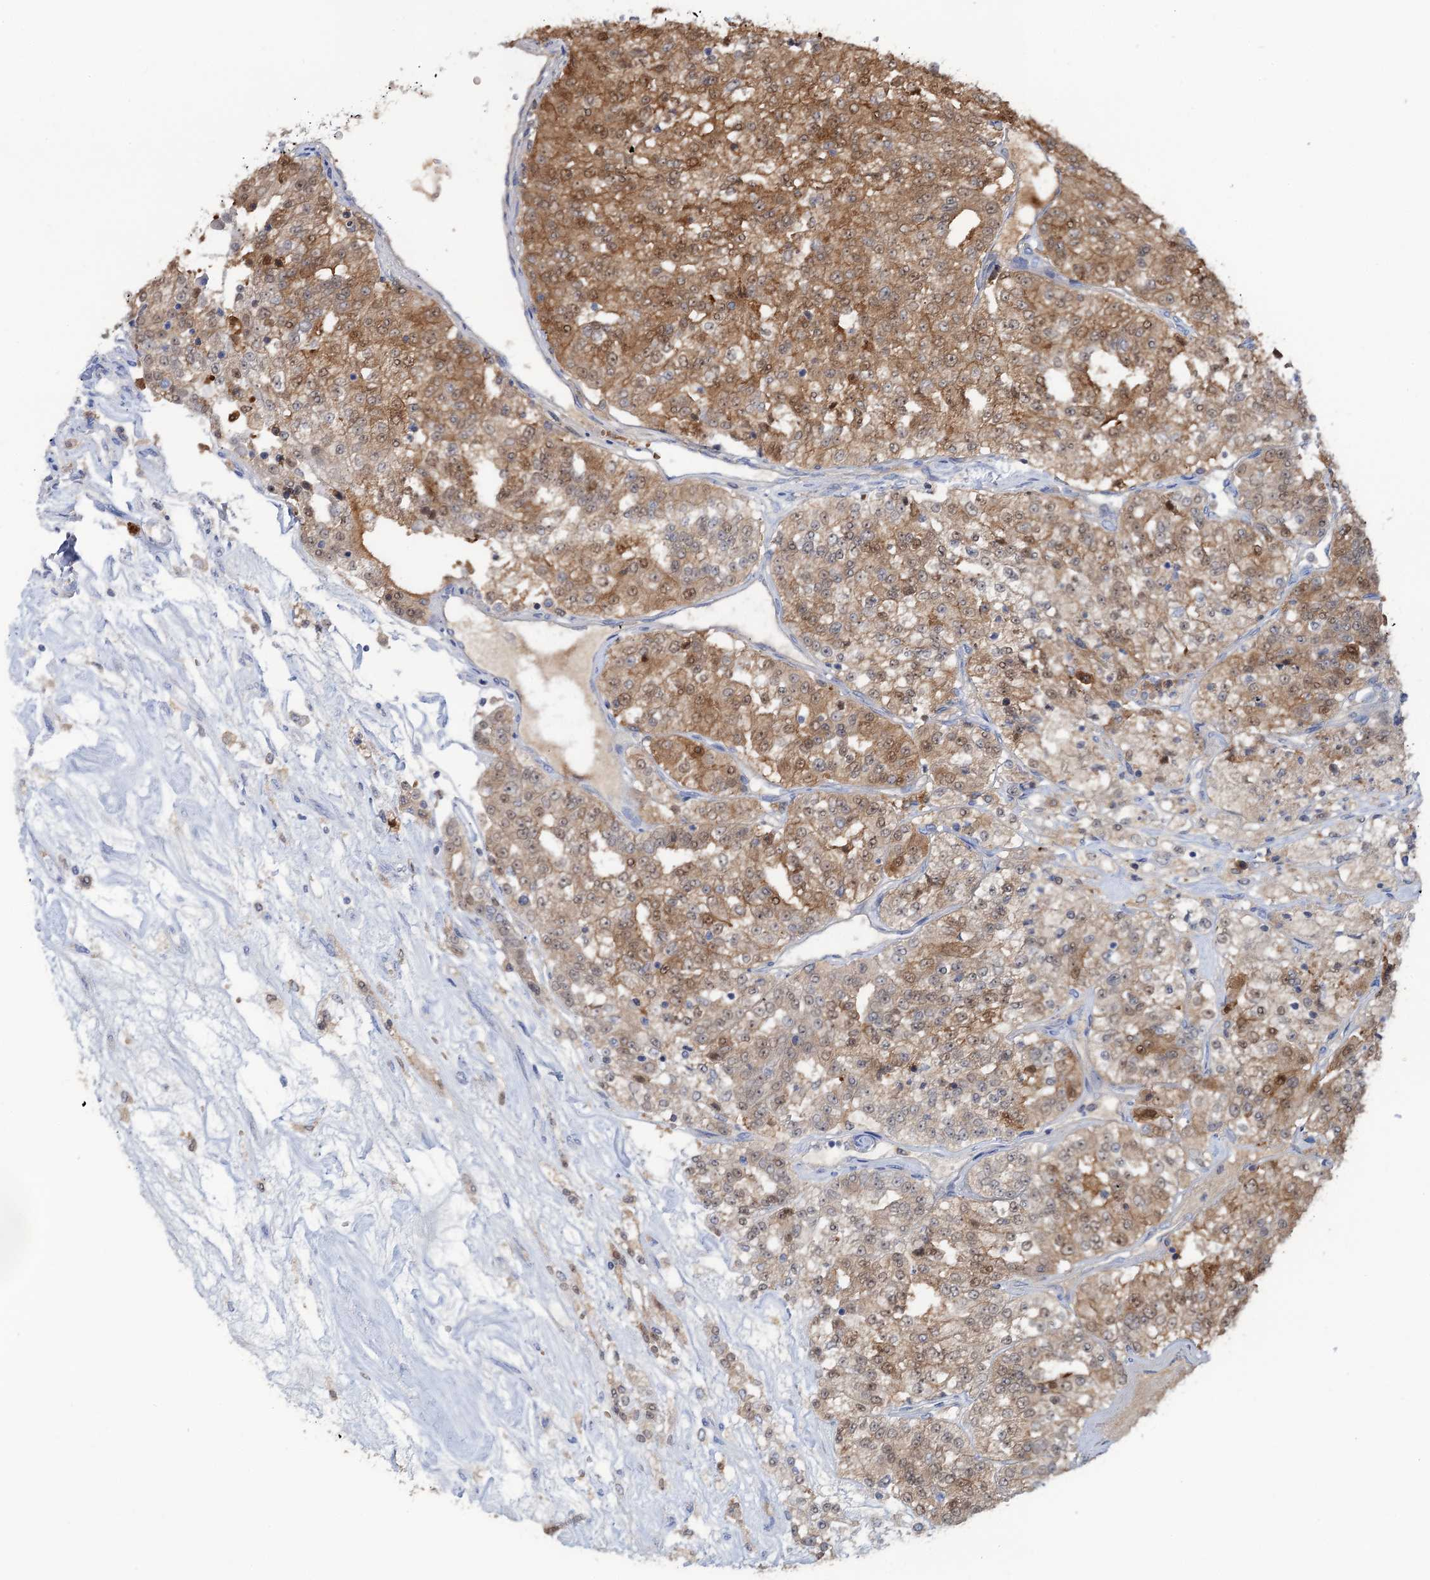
{"staining": {"intensity": "moderate", "quantity": ">75%", "location": "cytoplasmic/membranous,nuclear"}, "tissue": "renal cancer", "cell_type": "Tumor cells", "image_type": "cancer", "snomed": [{"axis": "morphology", "description": "Adenocarcinoma, NOS"}, {"axis": "topography", "description": "Kidney"}], "caption": "Human renal cancer stained for a protein (brown) displays moderate cytoplasmic/membranous and nuclear positive expression in approximately >75% of tumor cells.", "gene": "FAH", "patient": {"sex": "female", "age": 63}}